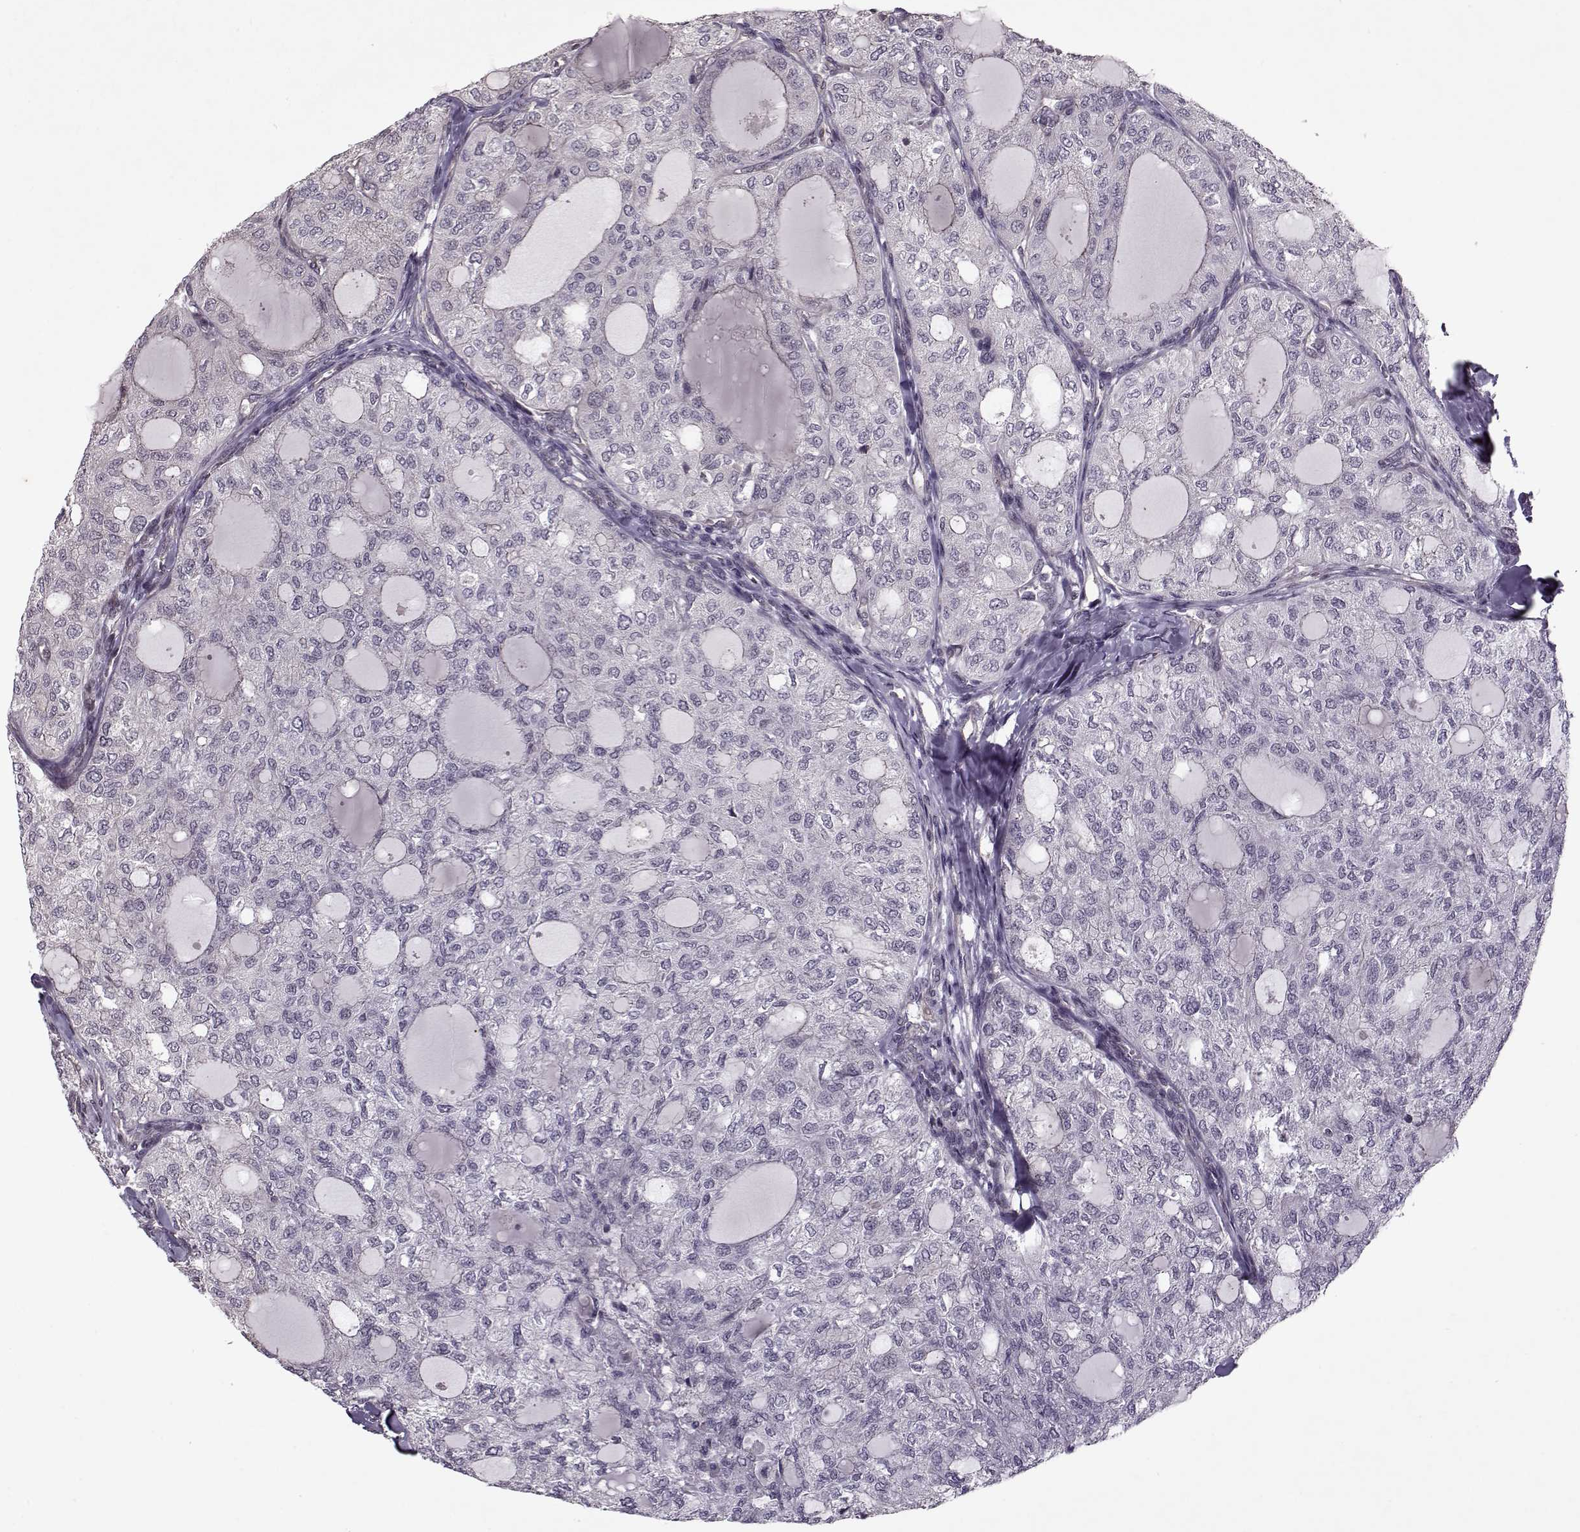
{"staining": {"intensity": "negative", "quantity": "none", "location": "none"}, "tissue": "thyroid cancer", "cell_type": "Tumor cells", "image_type": "cancer", "snomed": [{"axis": "morphology", "description": "Follicular adenoma carcinoma, NOS"}, {"axis": "topography", "description": "Thyroid gland"}], "caption": "Micrograph shows no significant protein staining in tumor cells of thyroid cancer.", "gene": "KRT9", "patient": {"sex": "male", "age": 75}}